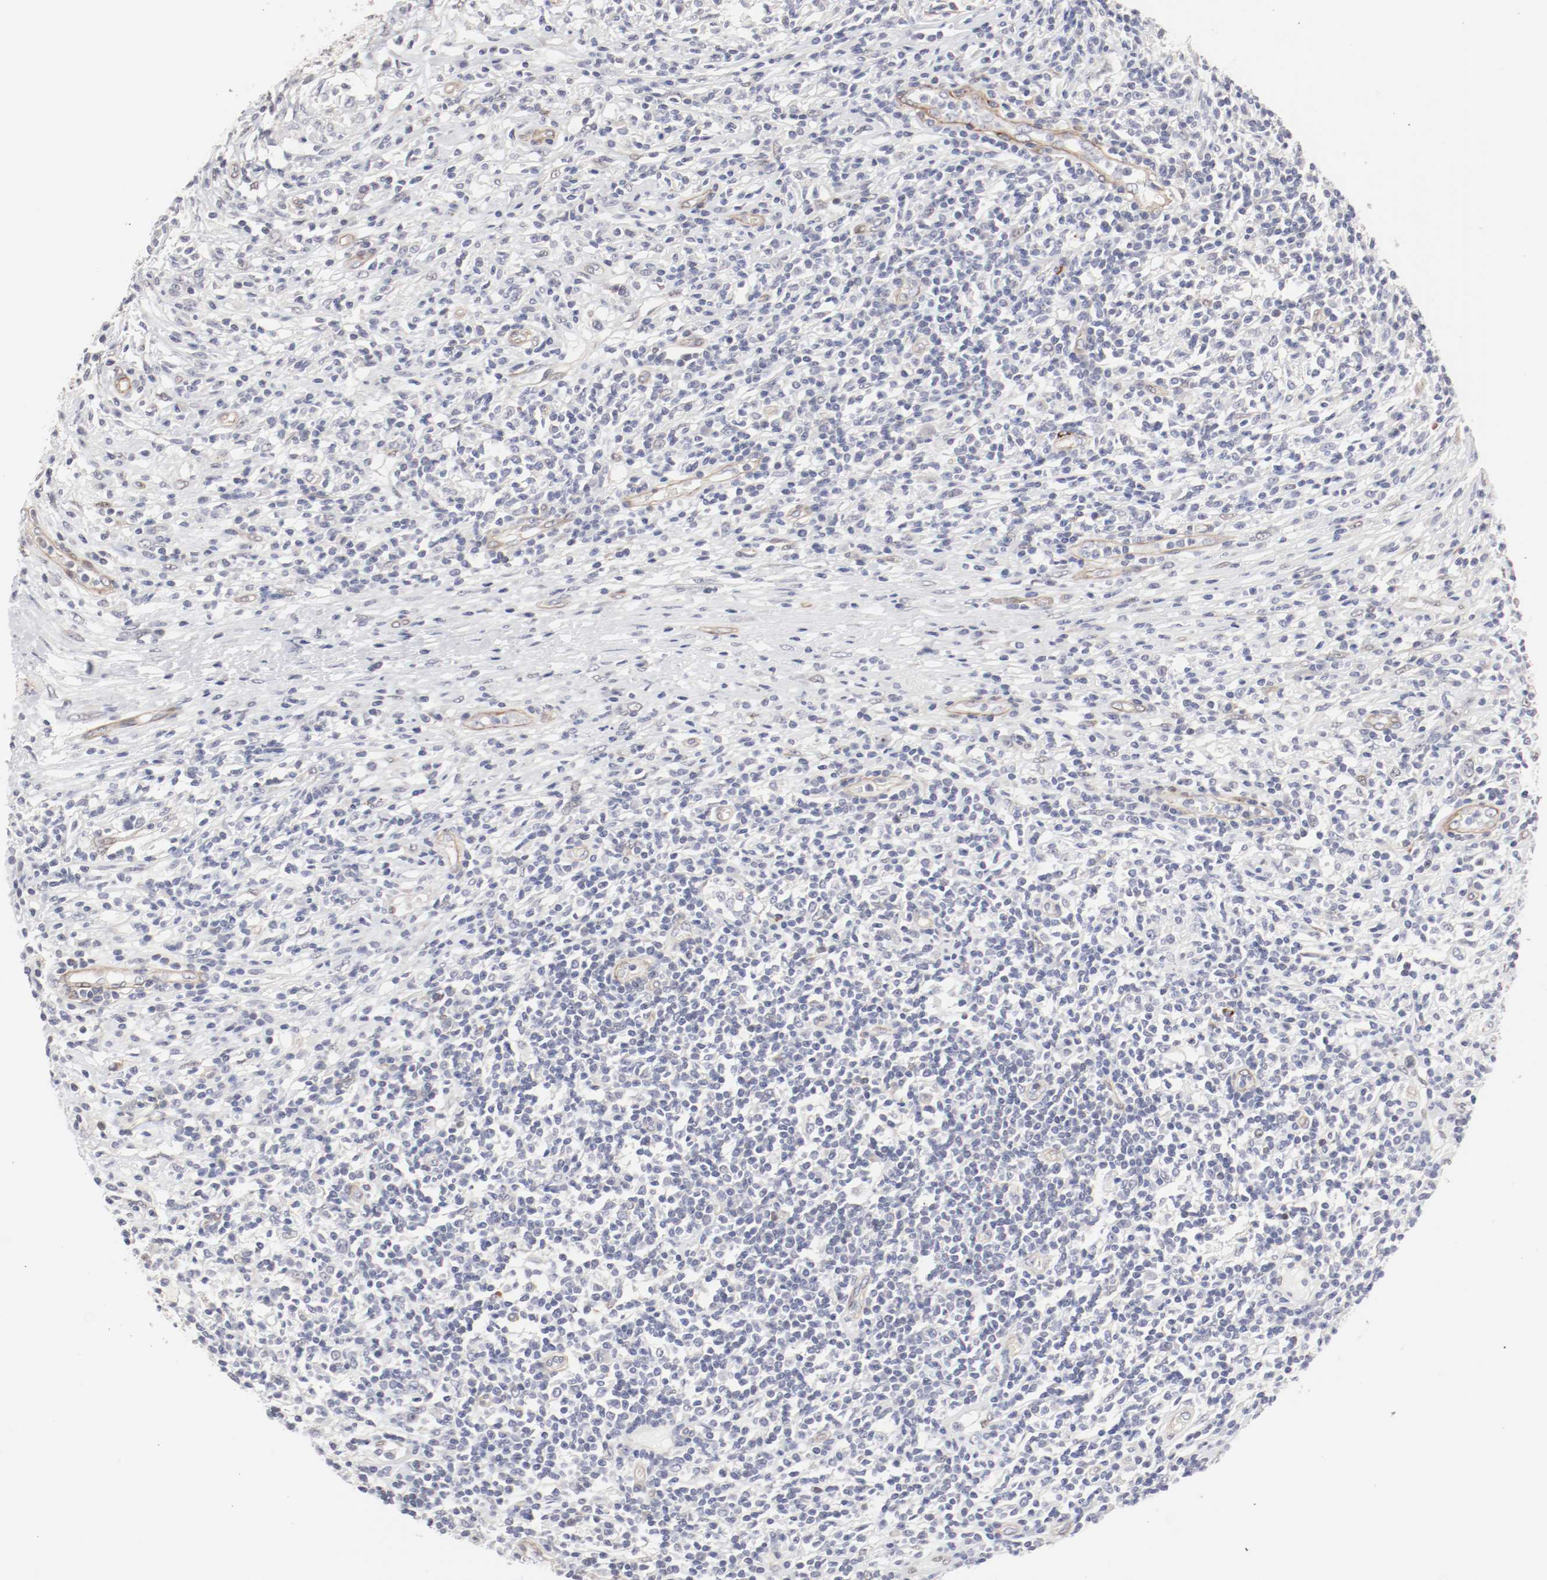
{"staining": {"intensity": "negative", "quantity": "none", "location": "none"}, "tissue": "lymphoma", "cell_type": "Tumor cells", "image_type": "cancer", "snomed": [{"axis": "morphology", "description": "Malignant lymphoma, non-Hodgkin's type, High grade"}, {"axis": "topography", "description": "Lymph node"}], "caption": "The immunohistochemistry histopathology image has no significant expression in tumor cells of lymphoma tissue.", "gene": "MAGED4", "patient": {"sex": "female", "age": 84}}